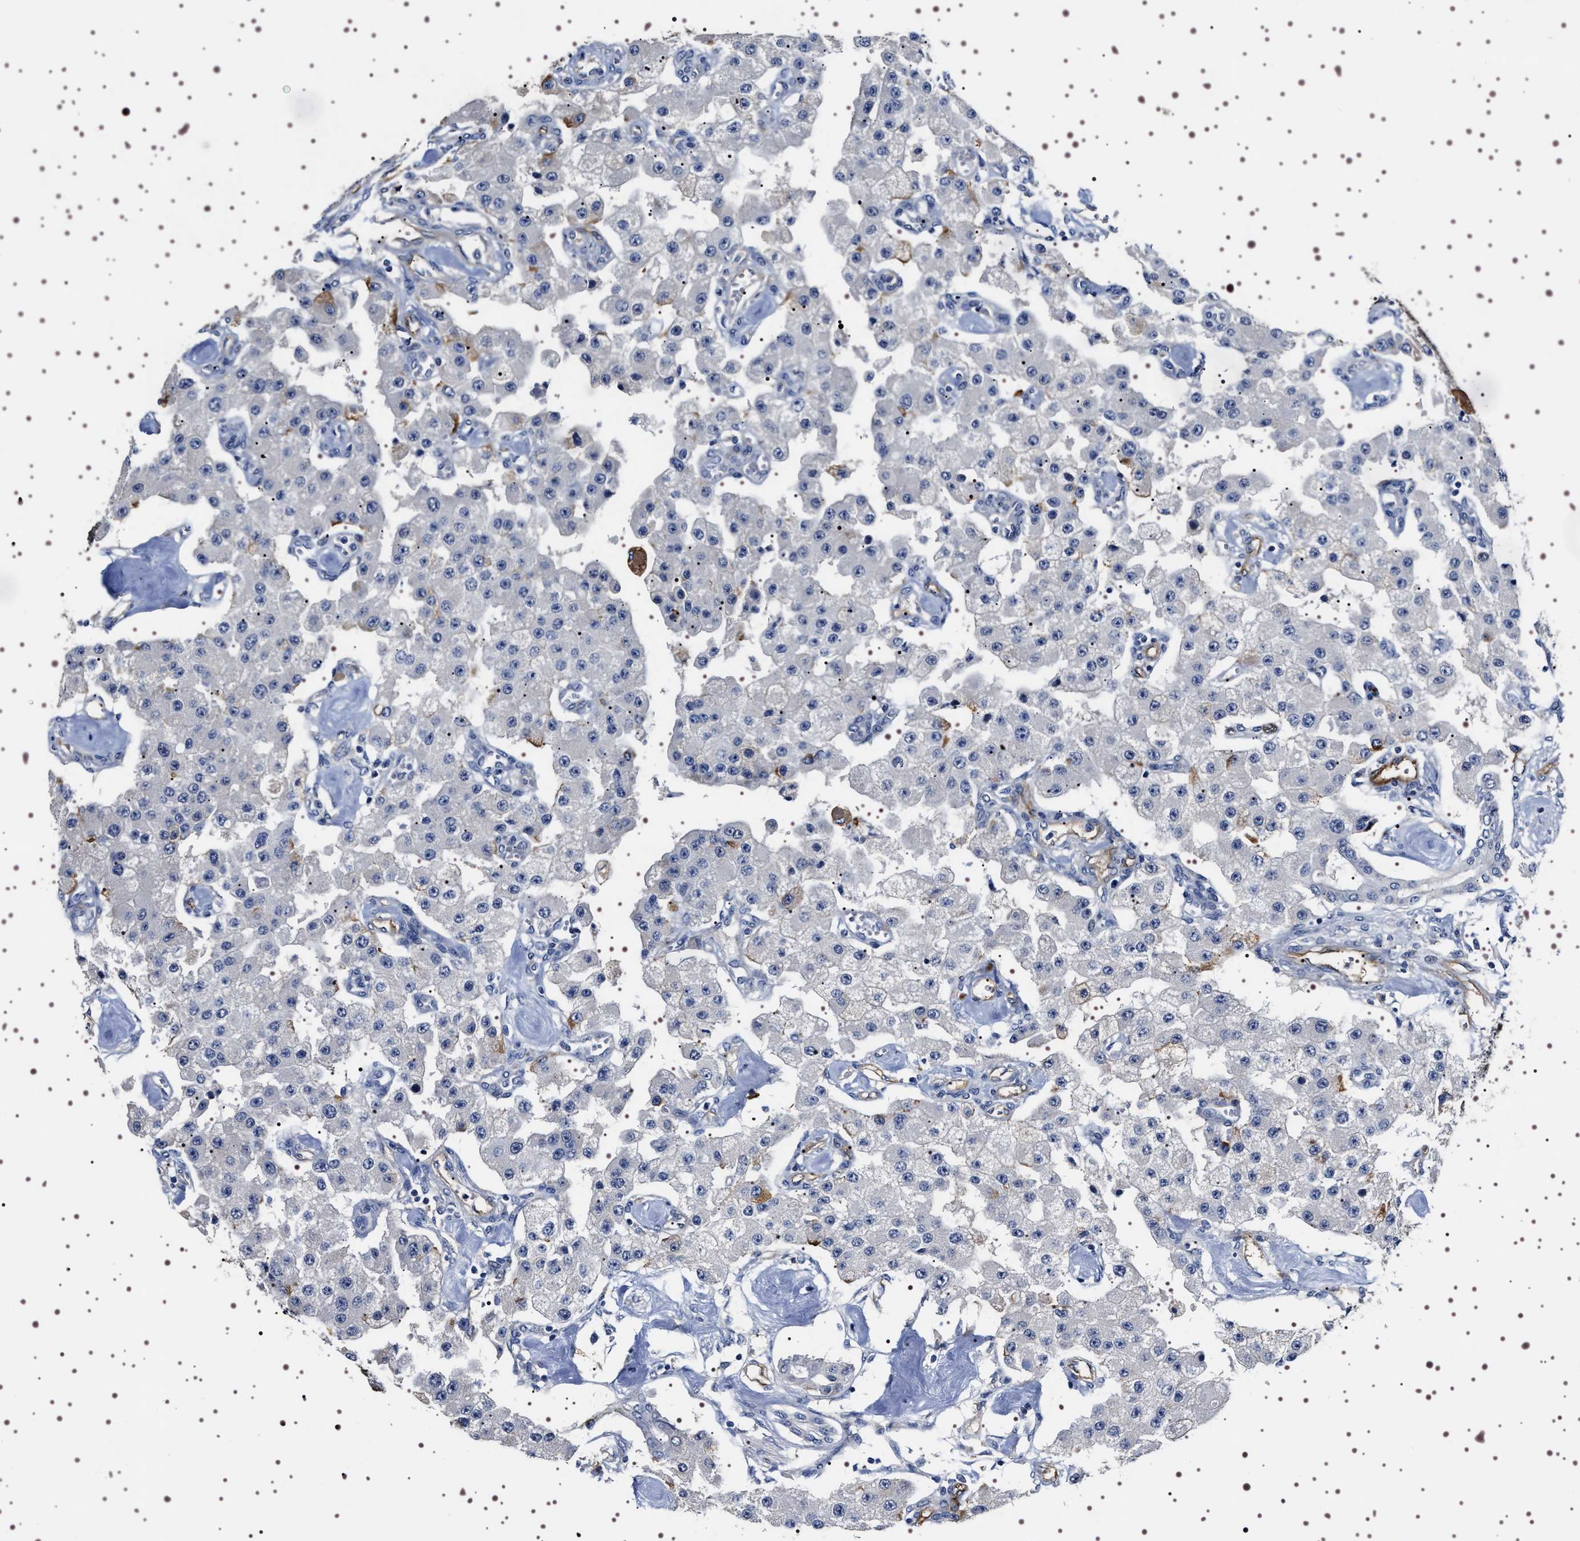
{"staining": {"intensity": "moderate", "quantity": "<25%", "location": "cytoplasmic/membranous"}, "tissue": "carcinoid", "cell_type": "Tumor cells", "image_type": "cancer", "snomed": [{"axis": "morphology", "description": "Carcinoid, malignant, NOS"}, {"axis": "topography", "description": "Pancreas"}], "caption": "Immunohistochemical staining of human carcinoid displays moderate cytoplasmic/membranous protein positivity in approximately <25% of tumor cells.", "gene": "ALPL", "patient": {"sex": "male", "age": 41}}